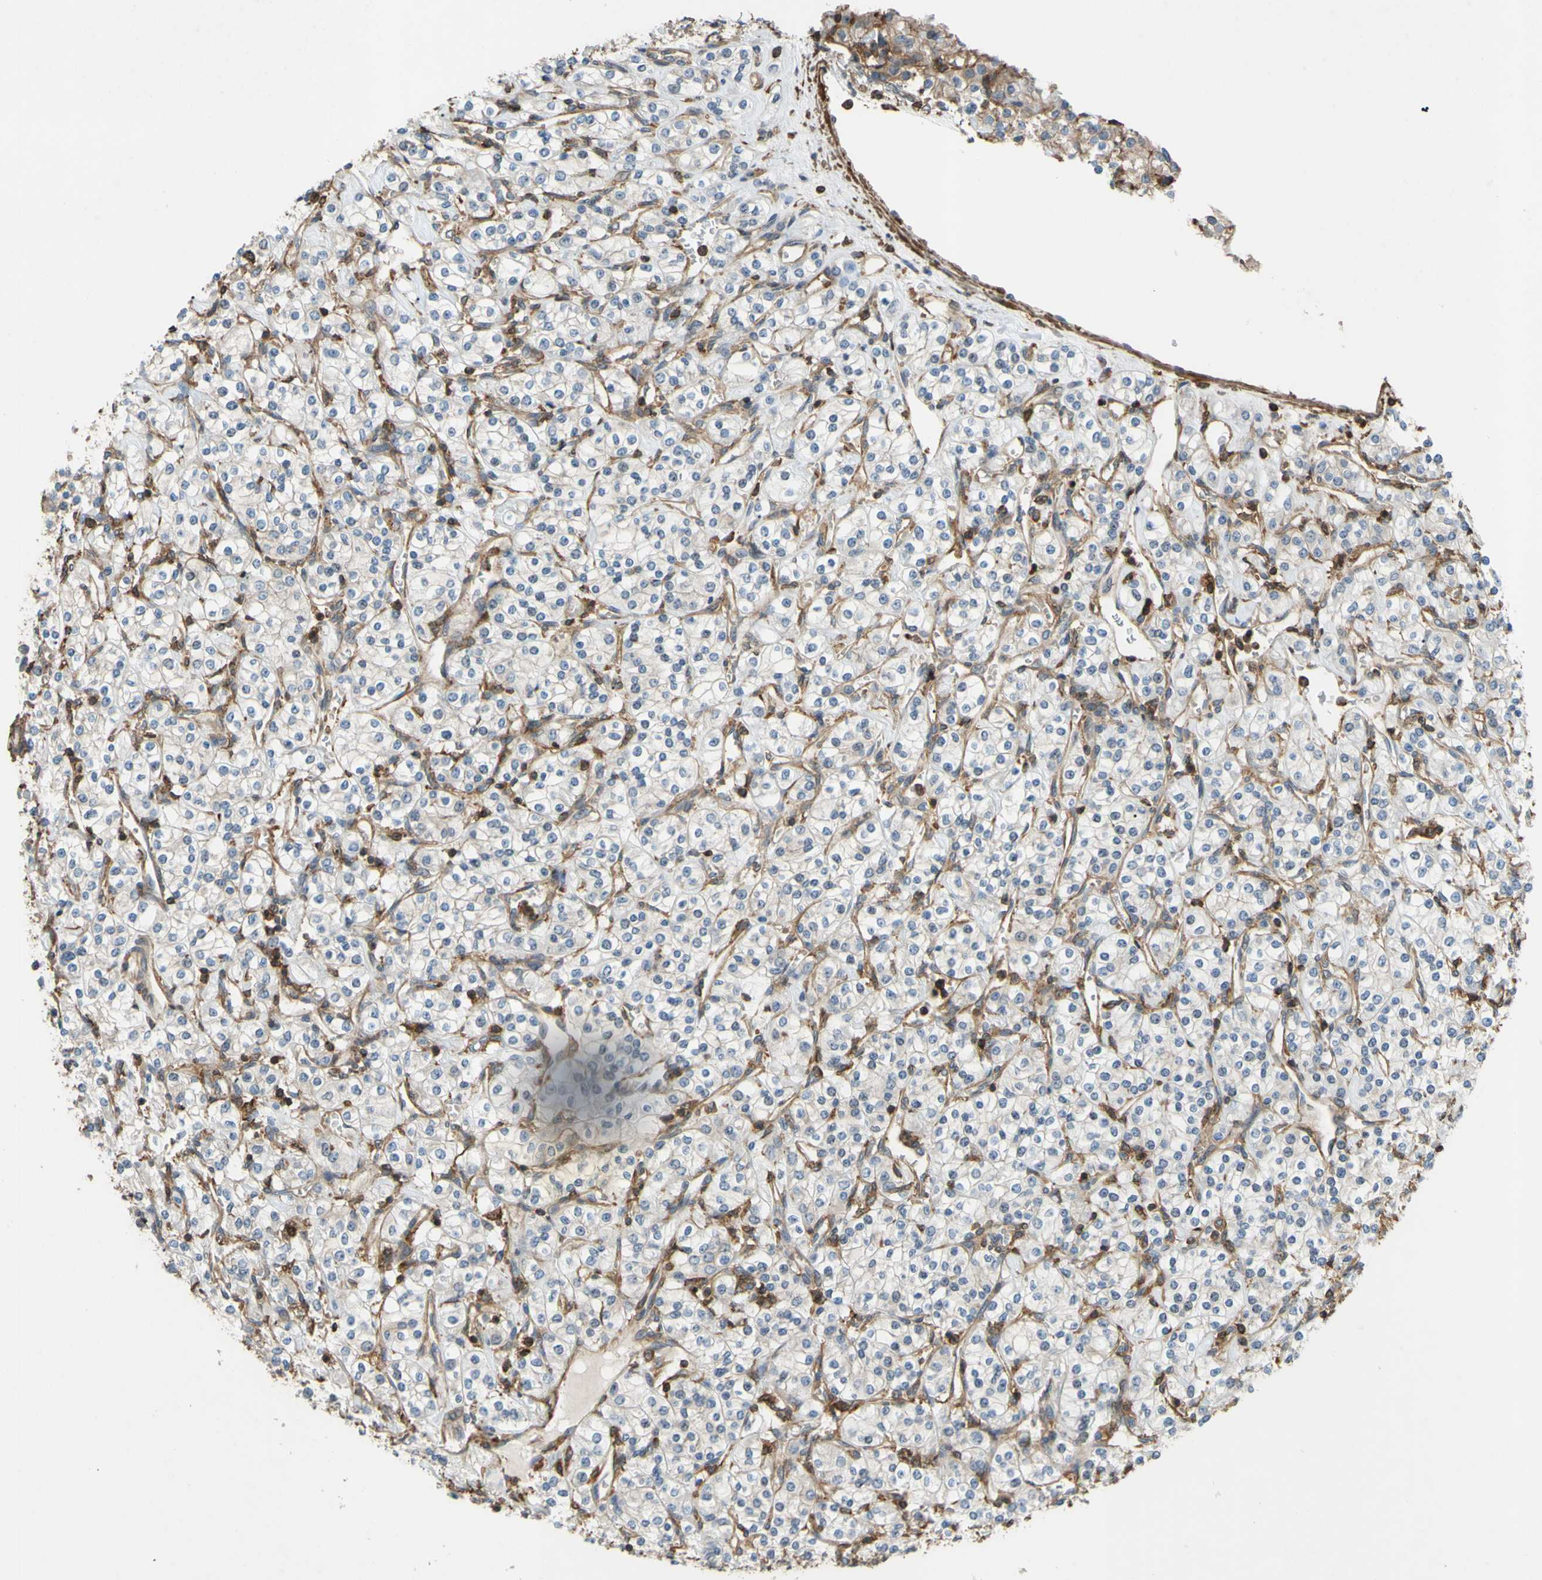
{"staining": {"intensity": "negative", "quantity": "none", "location": "none"}, "tissue": "renal cancer", "cell_type": "Tumor cells", "image_type": "cancer", "snomed": [{"axis": "morphology", "description": "Adenocarcinoma, NOS"}, {"axis": "topography", "description": "Kidney"}], "caption": "Tumor cells are negative for brown protein staining in renal cancer. Nuclei are stained in blue.", "gene": "ADD3", "patient": {"sex": "male", "age": 77}}